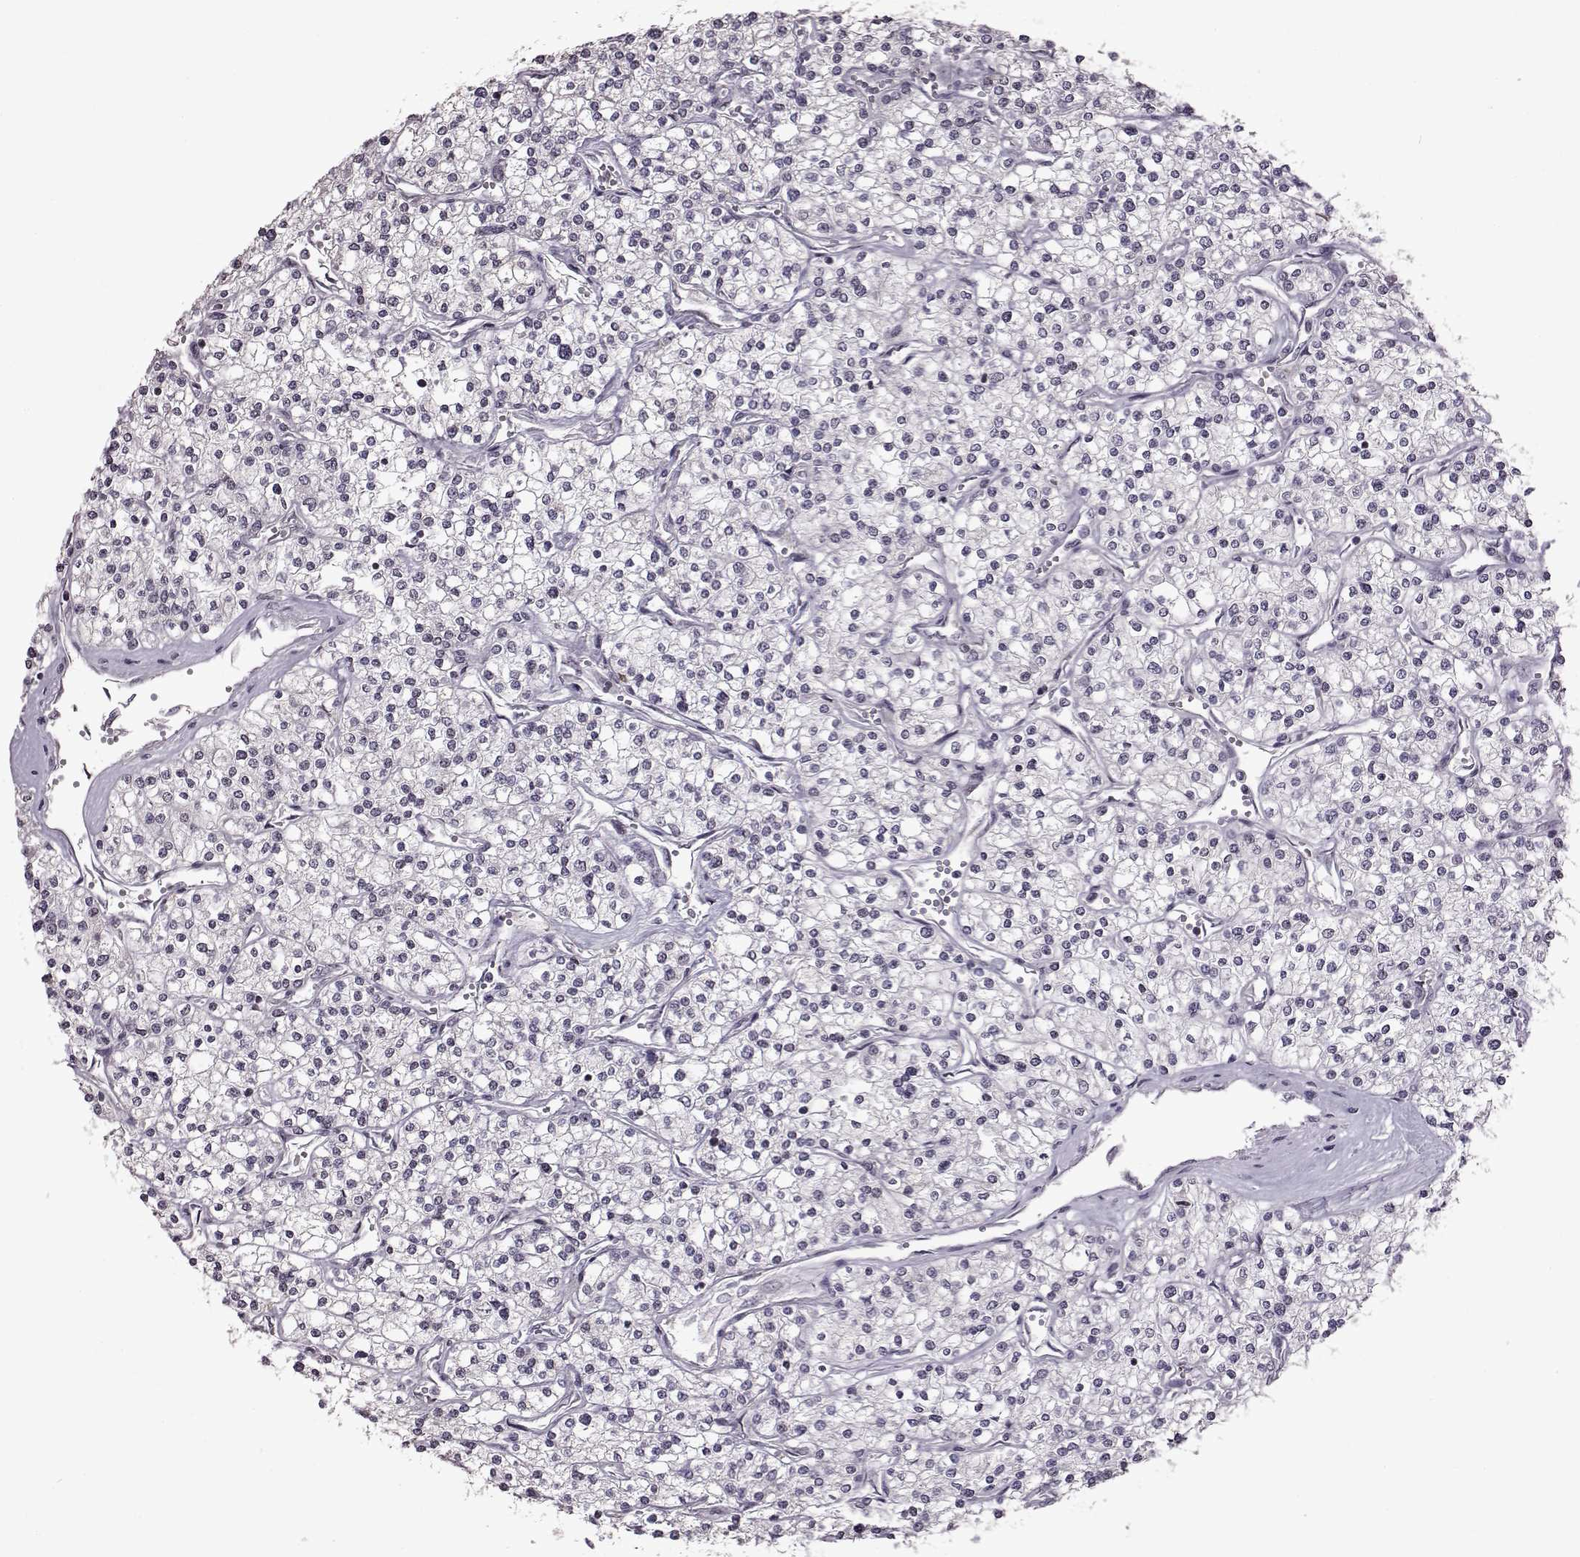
{"staining": {"intensity": "negative", "quantity": "none", "location": "none"}, "tissue": "renal cancer", "cell_type": "Tumor cells", "image_type": "cancer", "snomed": [{"axis": "morphology", "description": "Adenocarcinoma, NOS"}, {"axis": "topography", "description": "Kidney"}], "caption": "Tumor cells are negative for protein expression in human renal cancer (adenocarcinoma).", "gene": "GAL", "patient": {"sex": "male", "age": 80}}